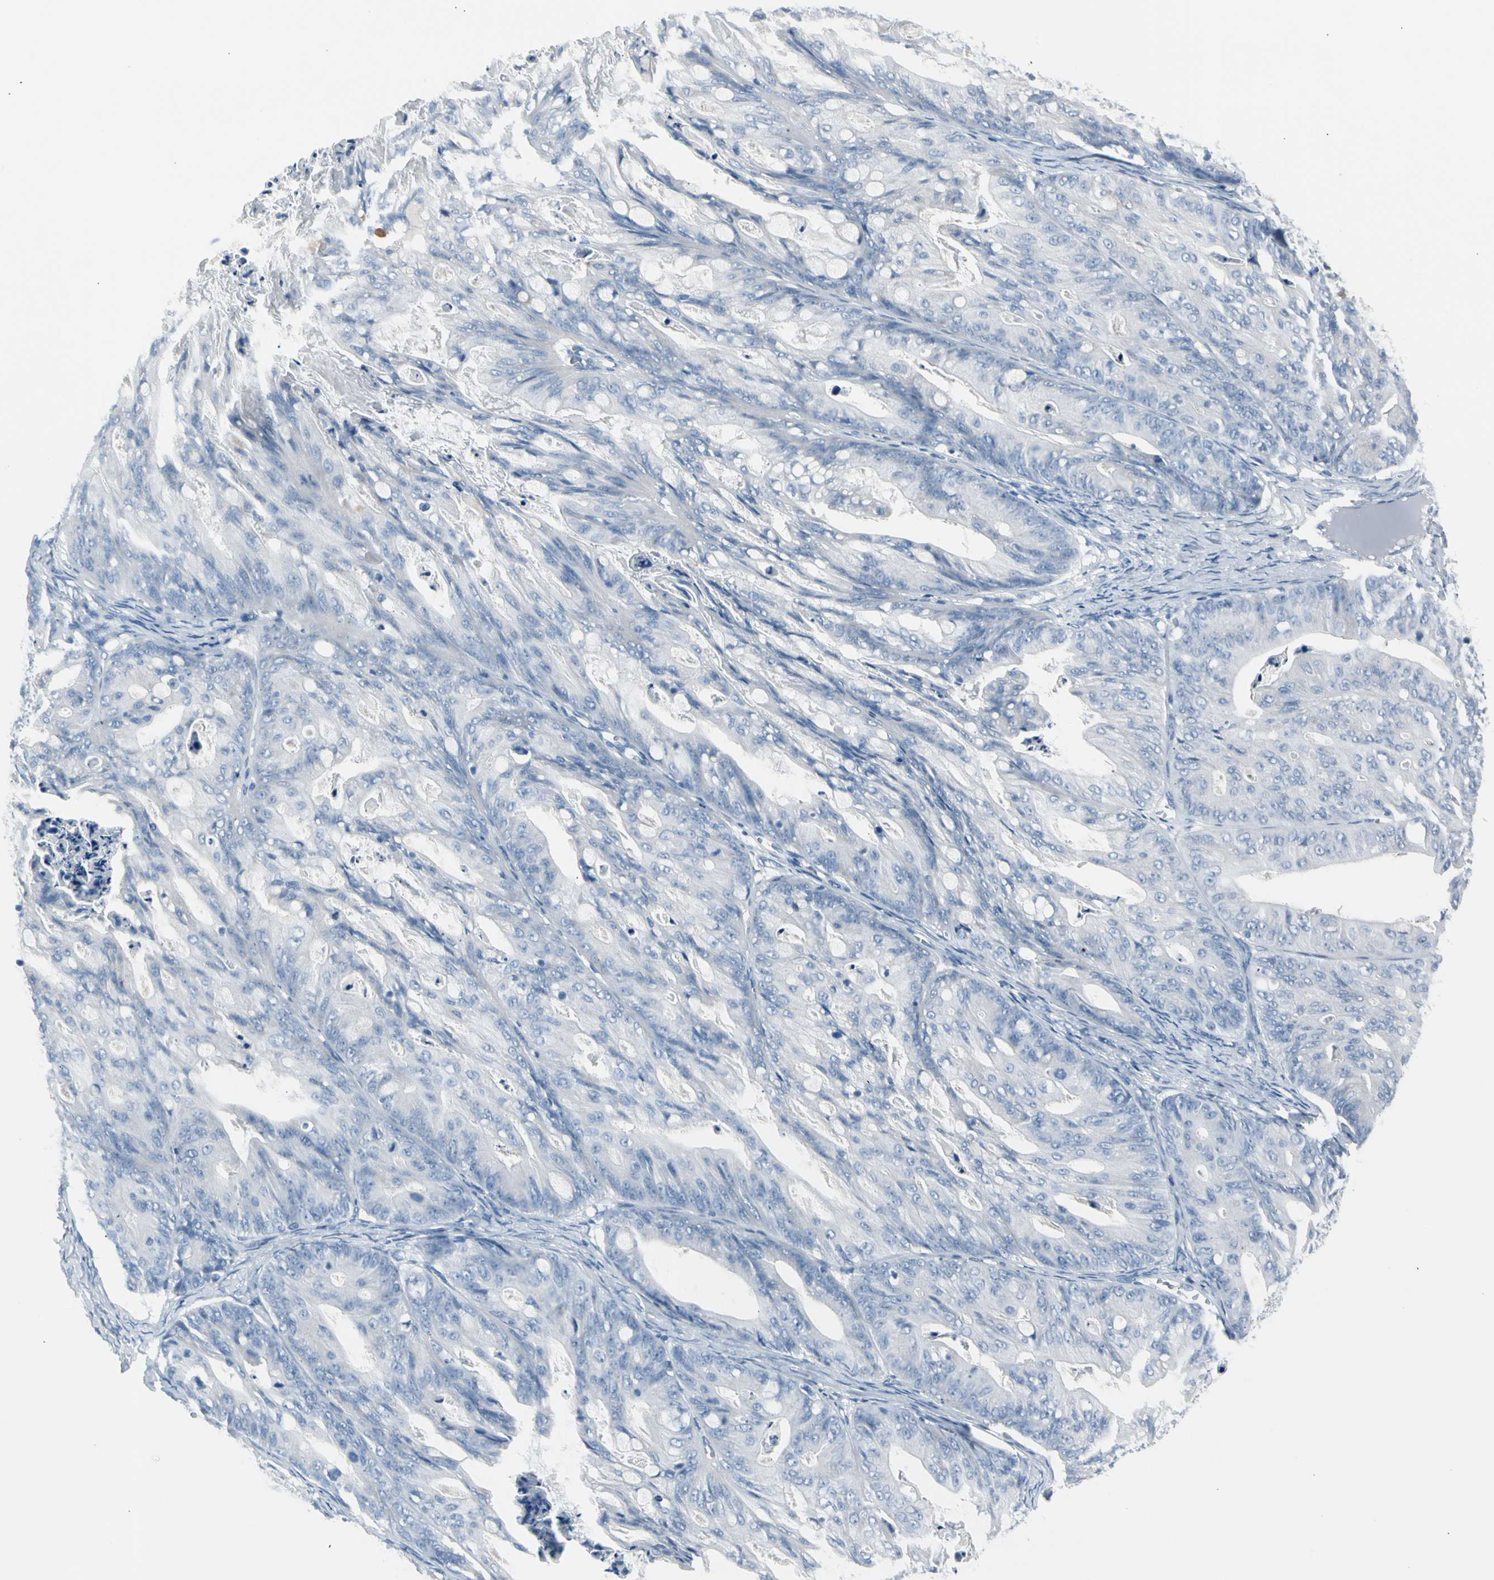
{"staining": {"intensity": "negative", "quantity": "none", "location": "none"}, "tissue": "ovarian cancer", "cell_type": "Tumor cells", "image_type": "cancer", "snomed": [{"axis": "morphology", "description": "Cystadenocarcinoma, mucinous, NOS"}, {"axis": "topography", "description": "Ovary"}], "caption": "A micrograph of human mucinous cystadenocarcinoma (ovarian) is negative for staining in tumor cells.", "gene": "TPO", "patient": {"sex": "female", "age": 37}}